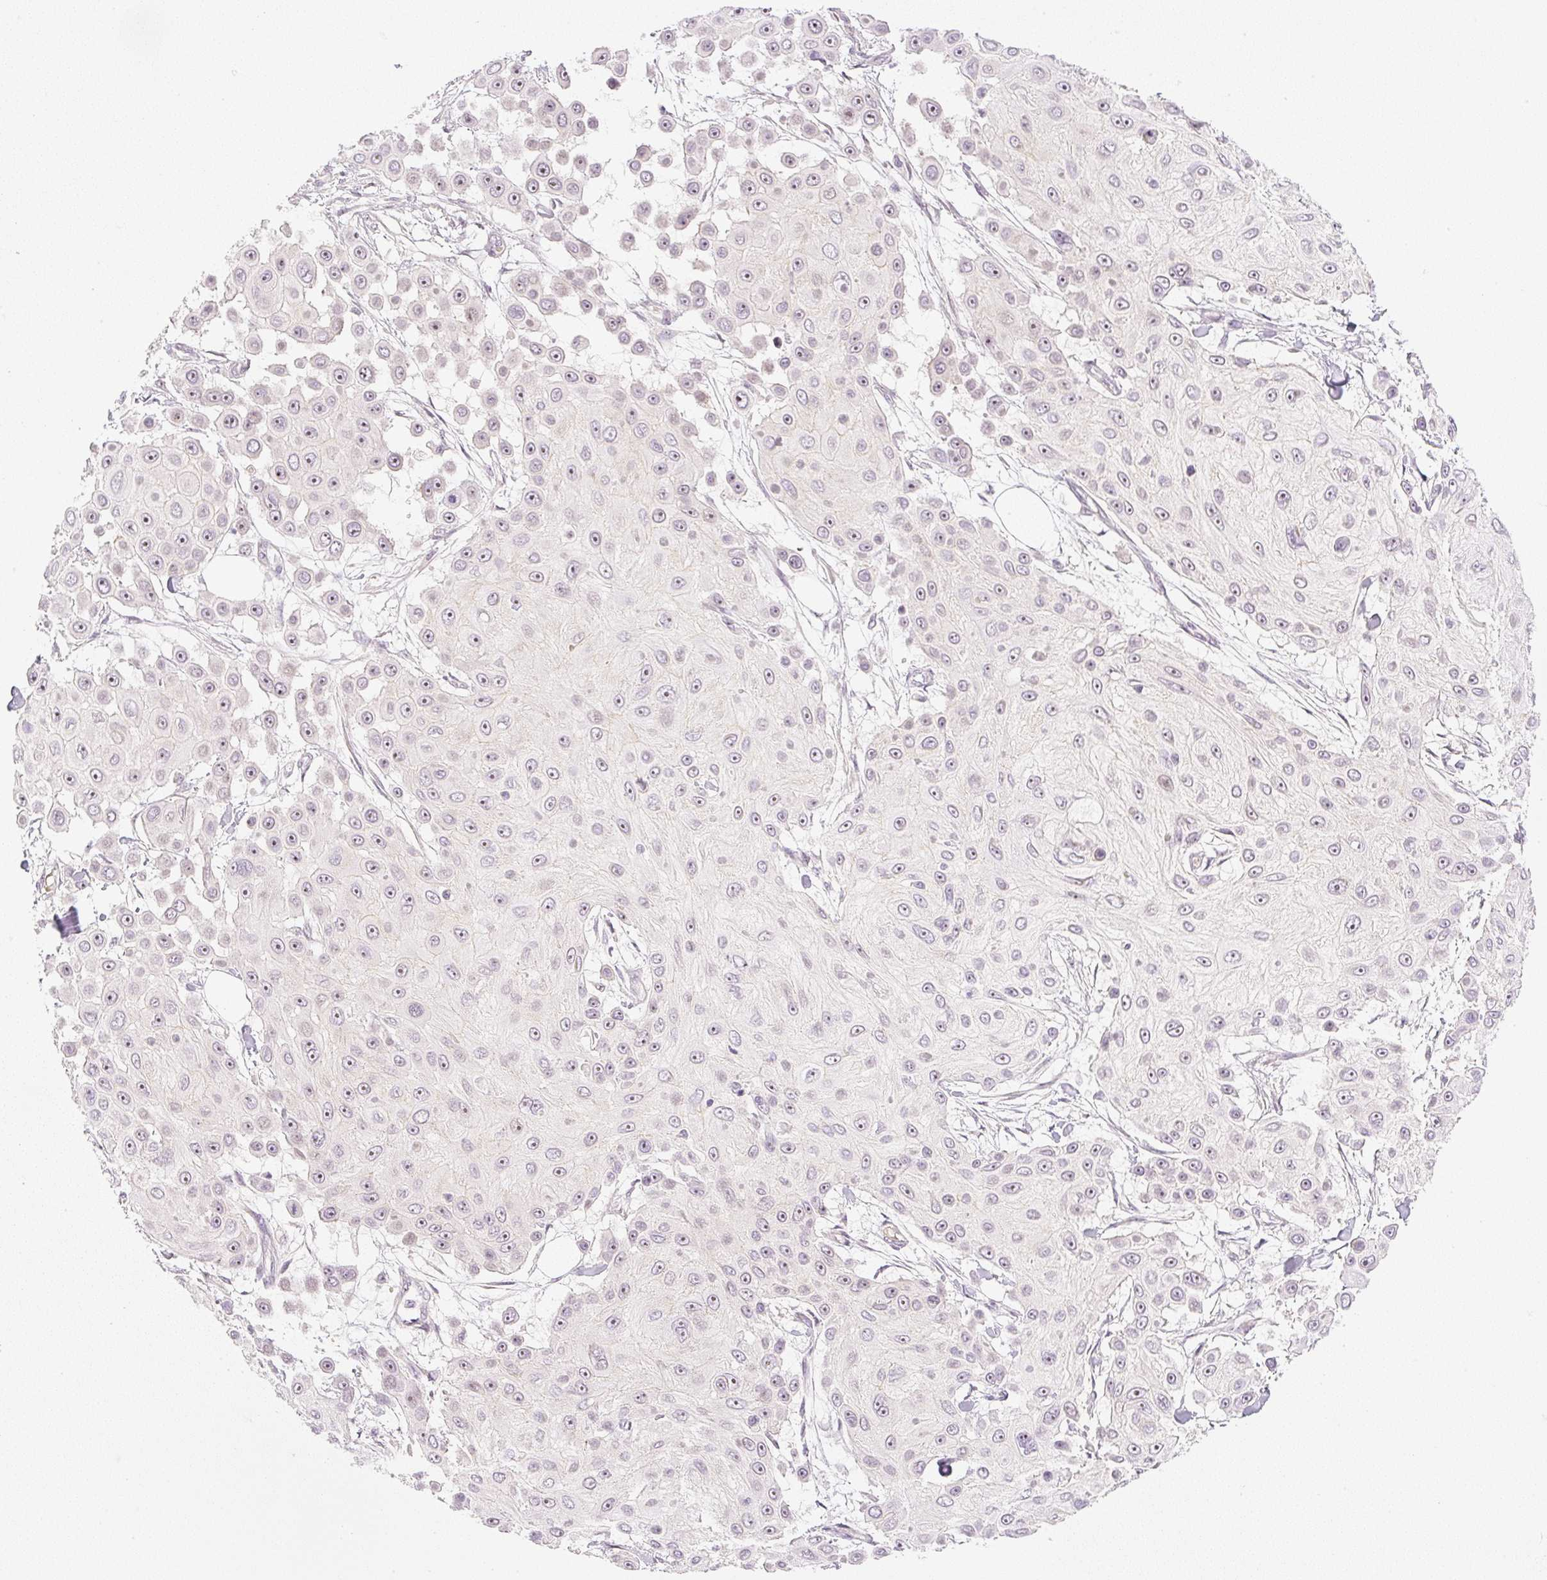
{"staining": {"intensity": "moderate", "quantity": ">75%", "location": "nuclear"}, "tissue": "skin cancer", "cell_type": "Tumor cells", "image_type": "cancer", "snomed": [{"axis": "morphology", "description": "Squamous cell carcinoma, NOS"}, {"axis": "topography", "description": "Skin"}], "caption": "This histopathology image reveals immunohistochemistry (IHC) staining of human squamous cell carcinoma (skin), with medium moderate nuclear expression in approximately >75% of tumor cells.", "gene": "AAR2", "patient": {"sex": "male", "age": 67}}